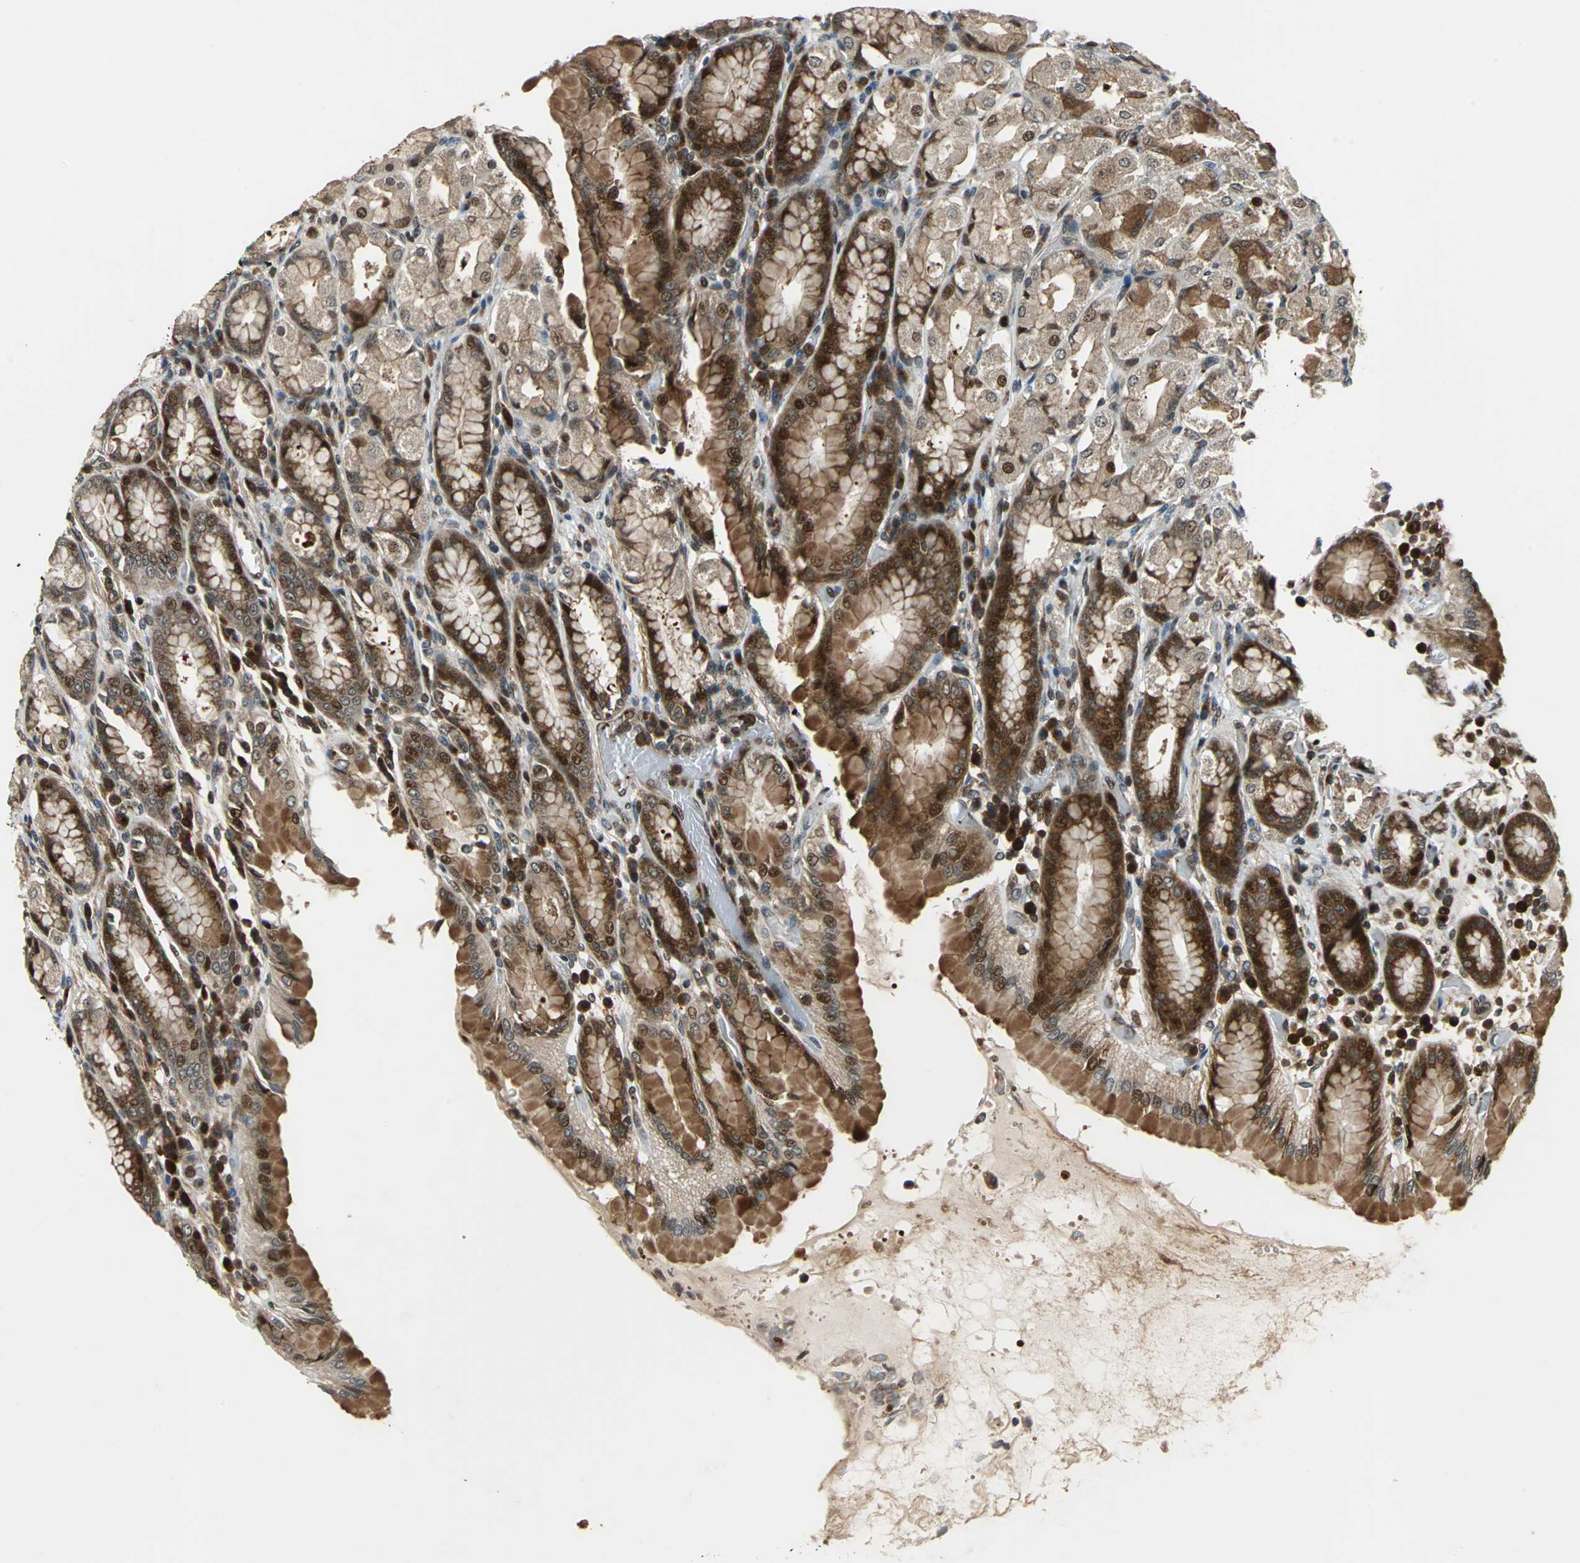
{"staining": {"intensity": "strong", "quantity": "25%-75%", "location": "cytoplasmic/membranous,nuclear"}, "tissue": "stomach", "cell_type": "Glandular cells", "image_type": "normal", "snomed": [{"axis": "morphology", "description": "Normal tissue, NOS"}, {"axis": "topography", "description": "Stomach, upper"}], "caption": "High-magnification brightfield microscopy of normal stomach stained with DAB (brown) and counterstained with hematoxylin (blue). glandular cells exhibit strong cytoplasmic/membranous,nuclear expression is identified in about25%-75% of cells.", "gene": "AATF", "patient": {"sex": "male", "age": 68}}